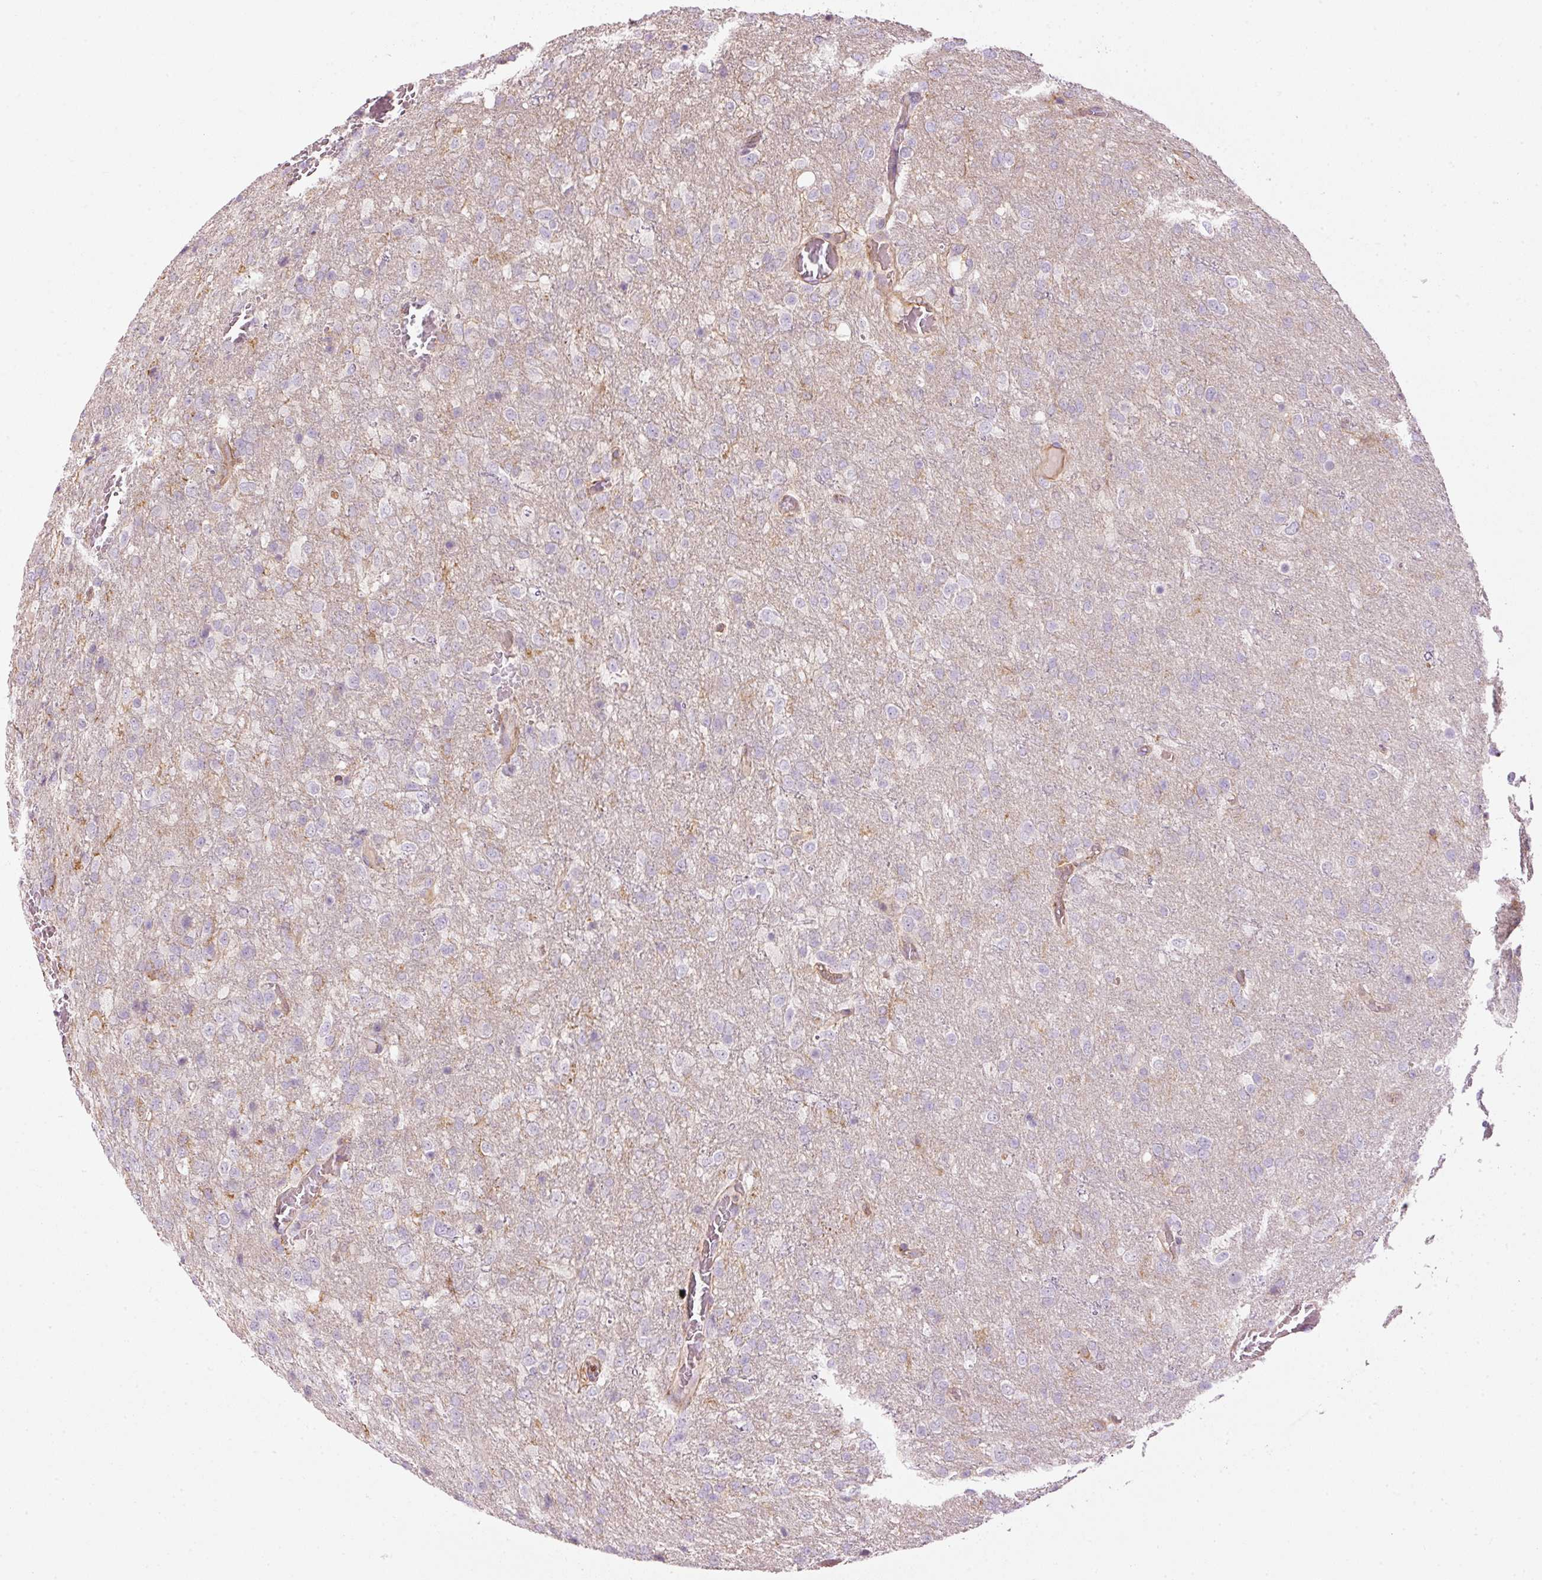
{"staining": {"intensity": "negative", "quantity": "none", "location": "none"}, "tissue": "glioma", "cell_type": "Tumor cells", "image_type": "cancer", "snomed": [{"axis": "morphology", "description": "Glioma, malignant, High grade"}, {"axis": "topography", "description": "Brain"}], "caption": "DAB immunohistochemical staining of high-grade glioma (malignant) exhibits no significant staining in tumor cells. The staining was performed using DAB to visualize the protein expression in brown, while the nuclei were stained in blue with hematoxylin (Magnification: 20x).", "gene": "SIPA1", "patient": {"sex": "female", "age": 74}}